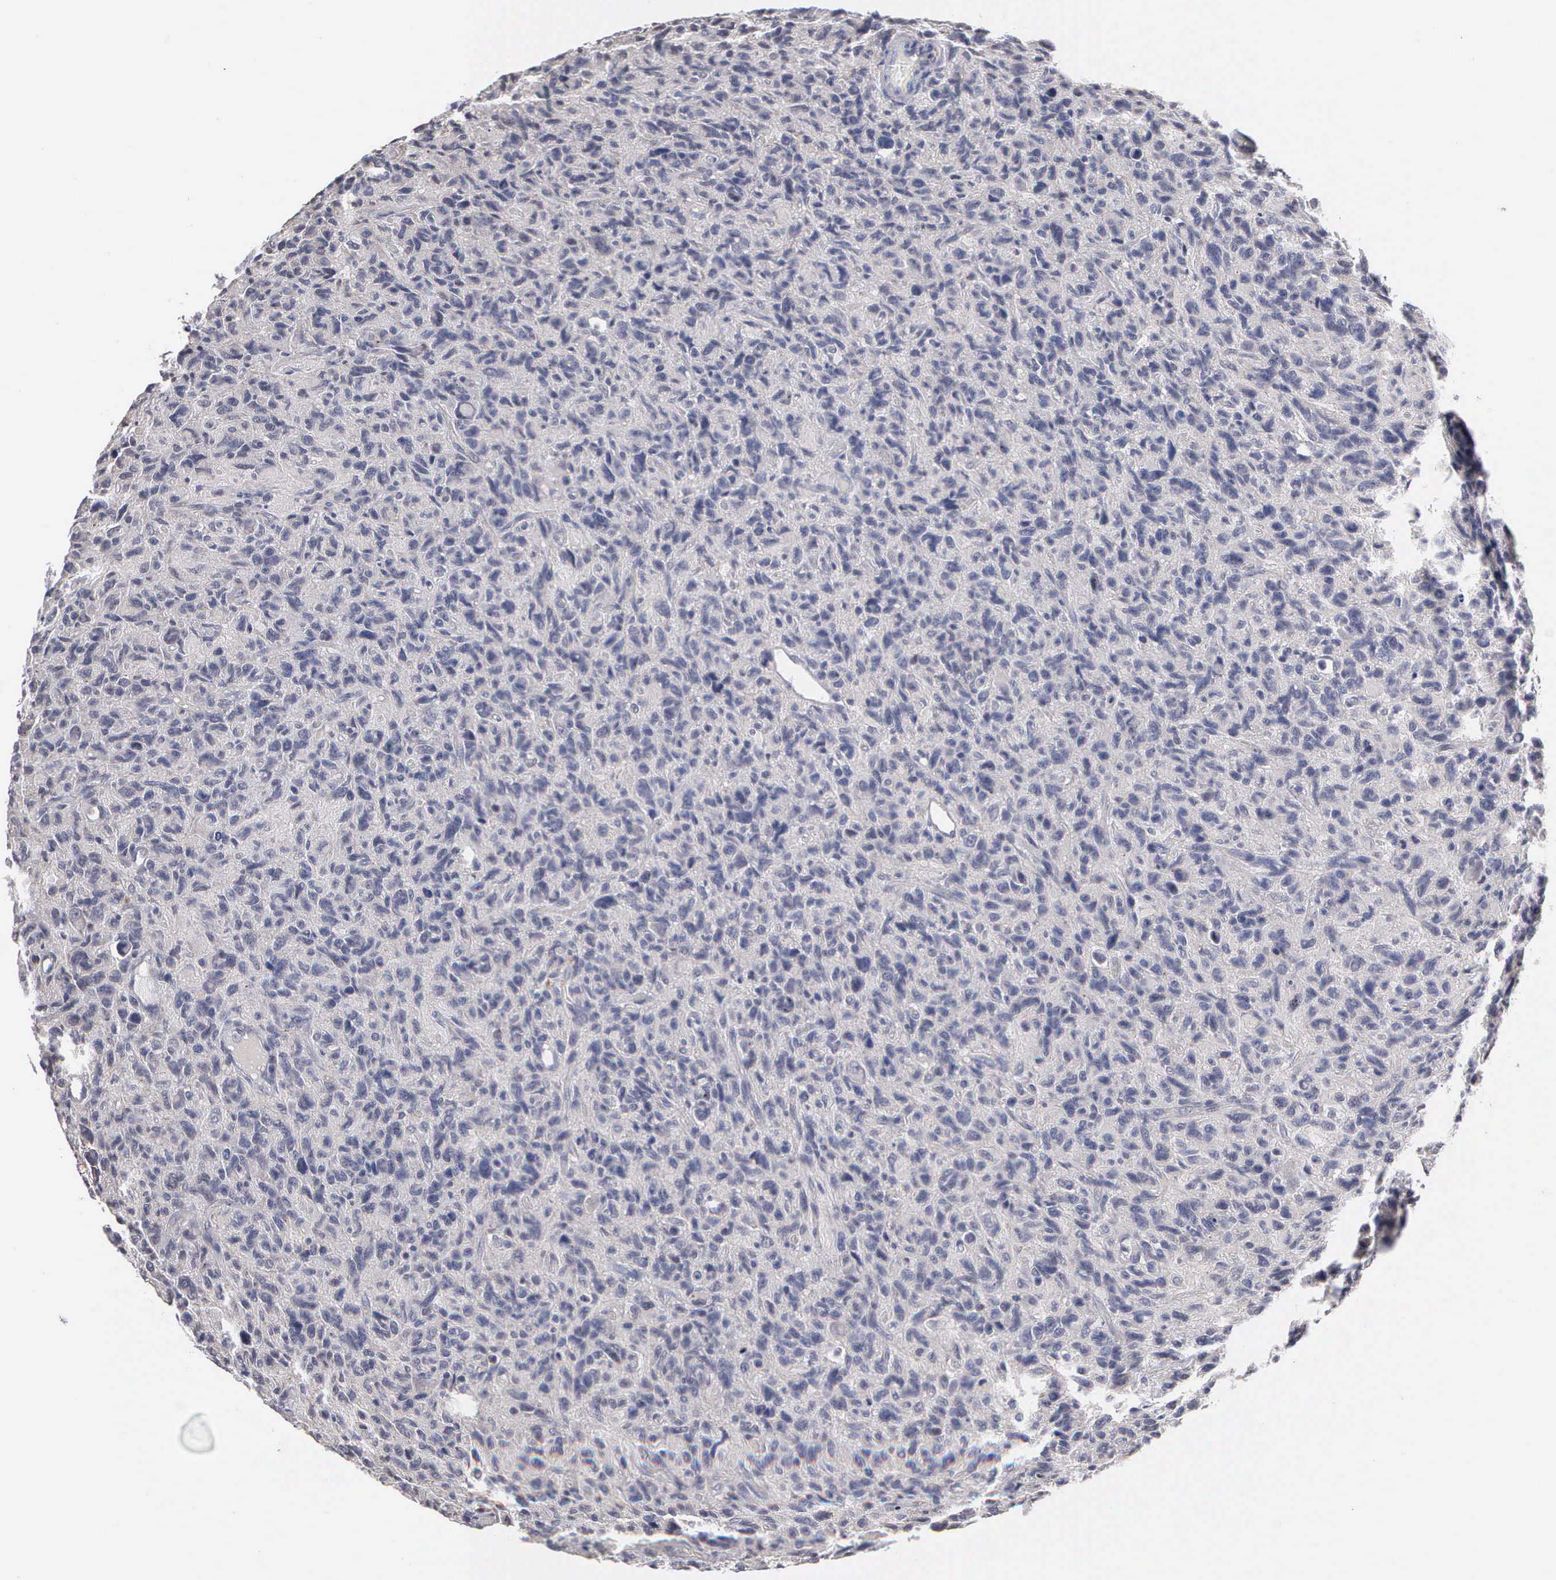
{"staining": {"intensity": "negative", "quantity": "none", "location": "none"}, "tissue": "glioma", "cell_type": "Tumor cells", "image_type": "cancer", "snomed": [{"axis": "morphology", "description": "Glioma, malignant, High grade"}, {"axis": "topography", "description": "Brain"}], "caption": "This is an IHC histopathology image of human glioma. There is no expression in tumor cells.", "gene": "KDM6A", "patient": {"sex": "female", "age": 60}}